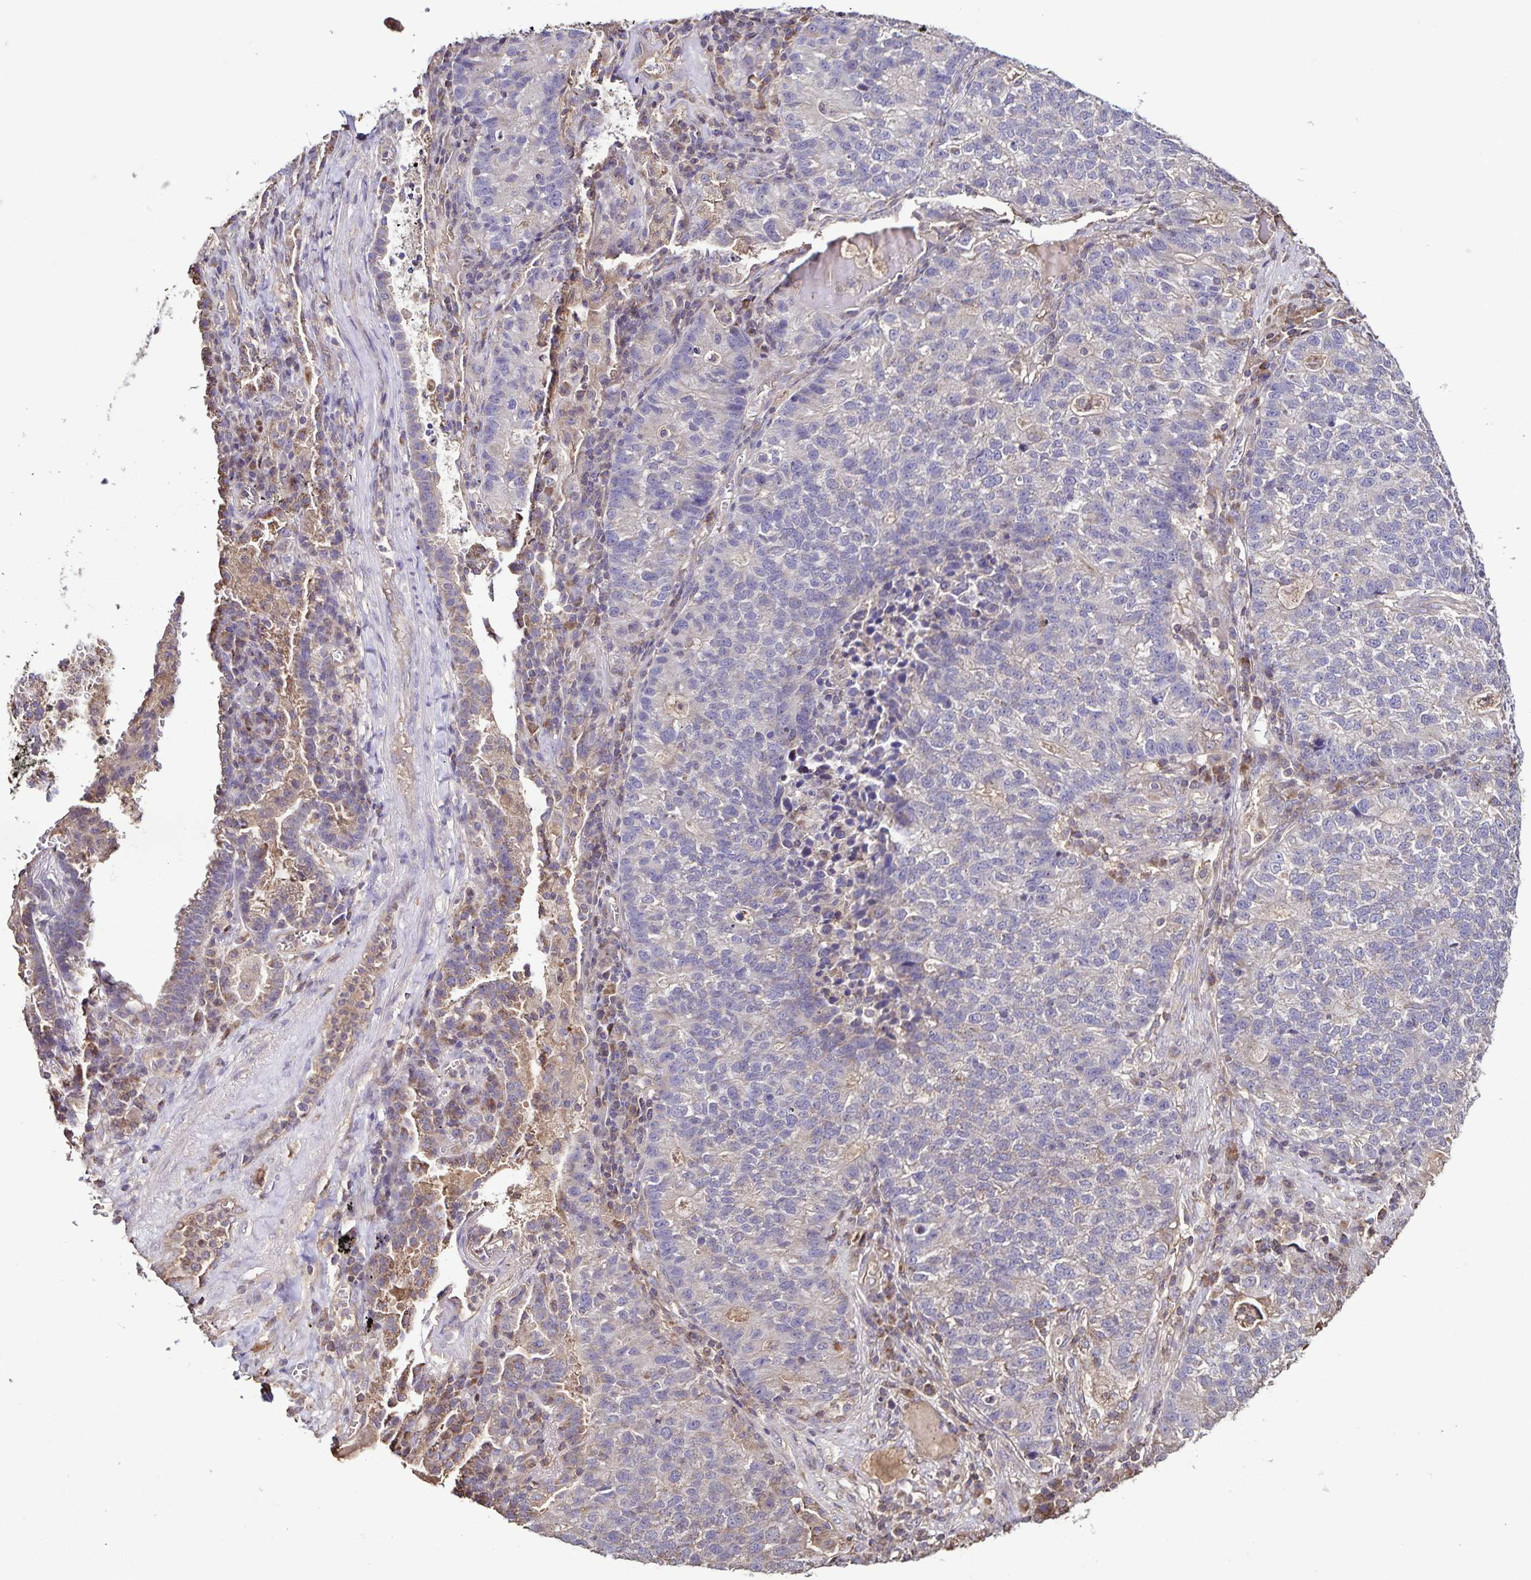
{"staining": {"intensity": "negative", "quantity": "none", "location": "none"}, "tissue": "lung cancer", "cell_type": "Tumor cells", "image_type": "cancer", "snomed": [{"axis": "morphology", "description": "Adenocarcinoma, NOS"}, {"axis": "topography", "description": "Lung"}], "caption": "This is a histopathology image of IHC staining of lung adenocarcinoma, which shows no staining in tumor cells.", "gene": "MAN1A1", "patient": {"sex": "male", "age": 57}}